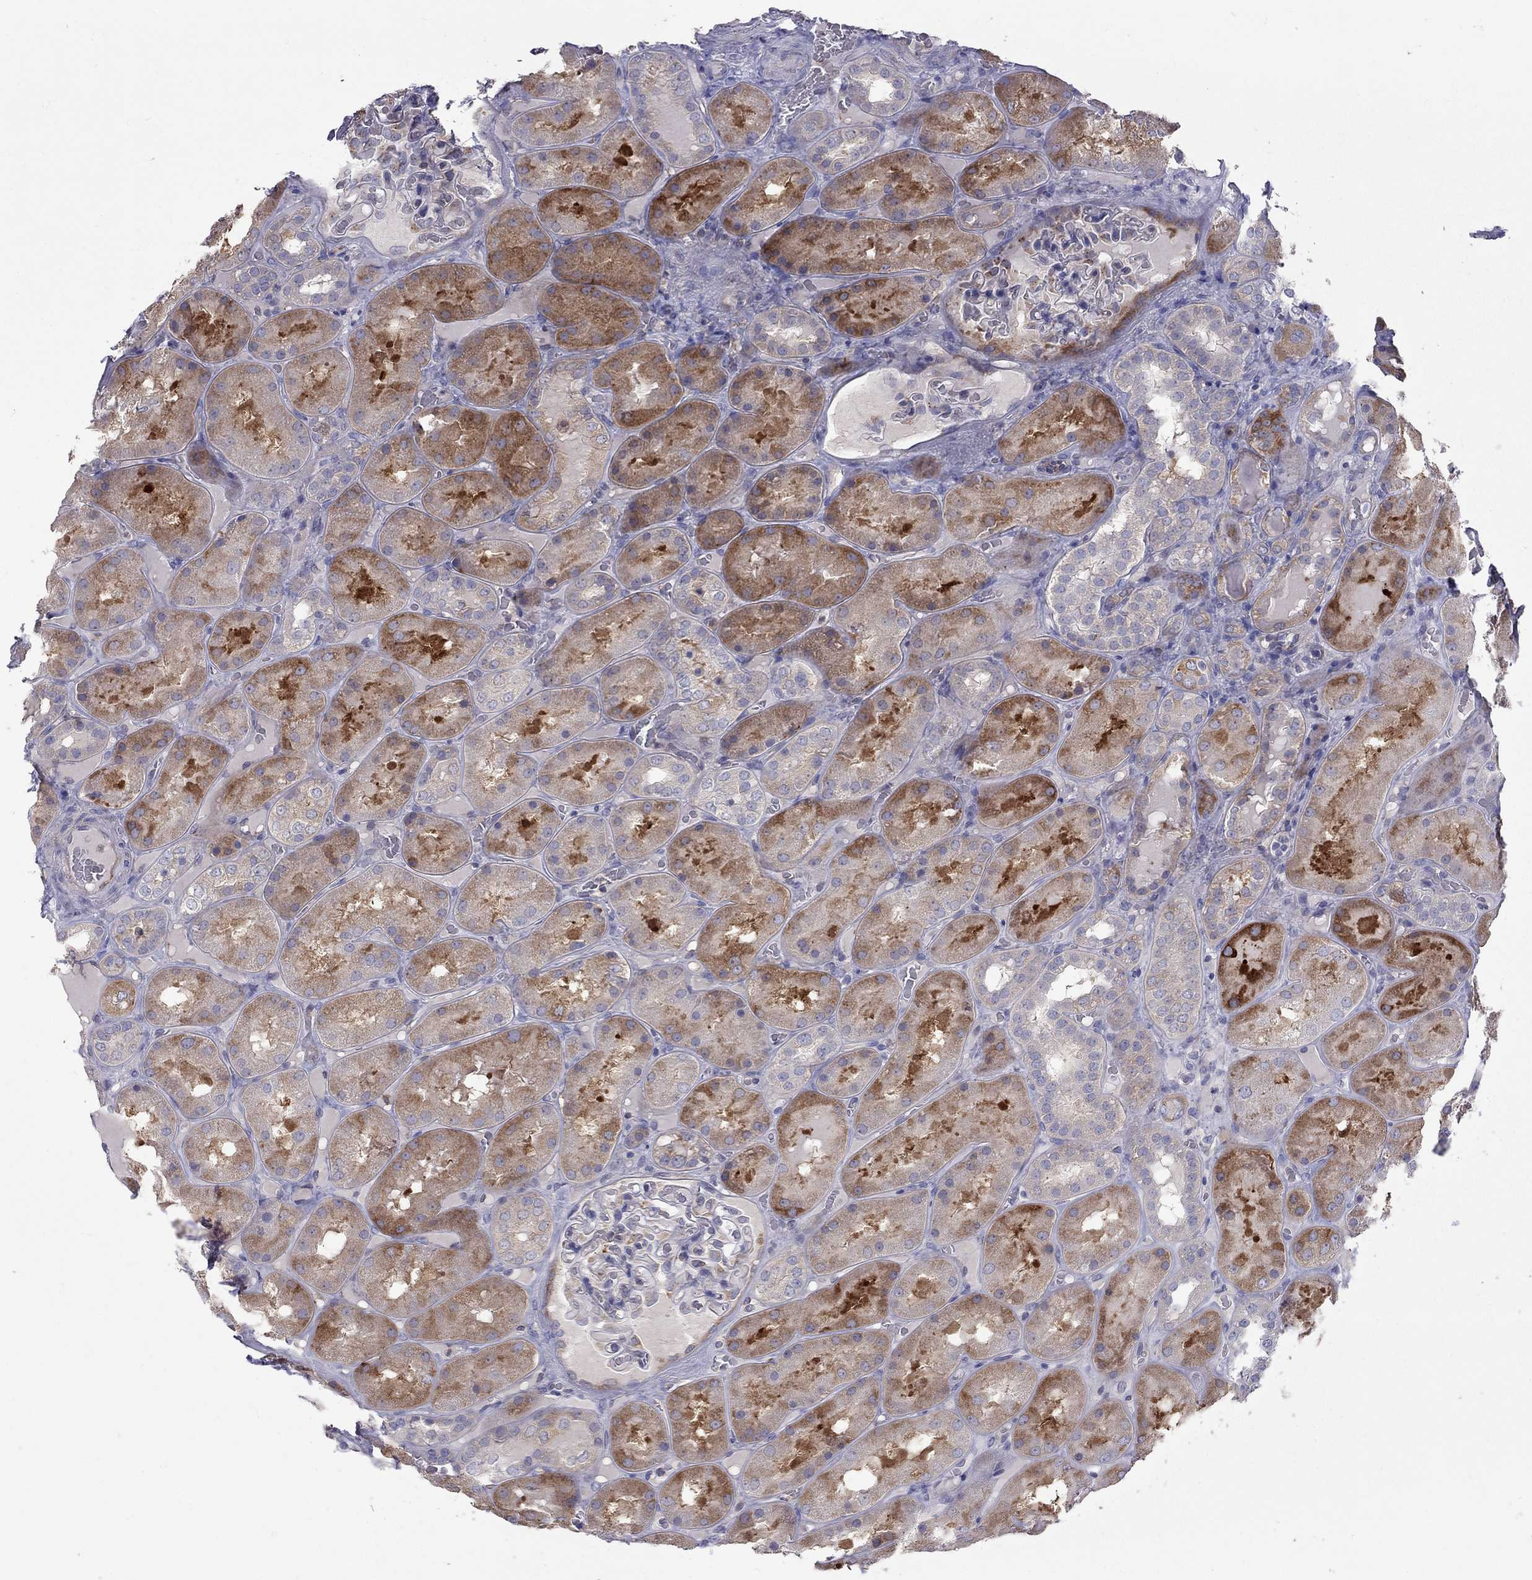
{"staining": {"intensity": "moderate", "quantity": "<25%", "location": "cytoplasmic/membranous"}, "tissue": "kidney", "cell_type": "Cells in glomeruli", "image_type": "normal", "snomed": [{"axis": "morphology", "description": "Normal tissue, NOS"}, {"axis": "topography", "description": "Kidney"}], "caption": "Moderate cytoplasmic/membranous protein staining is seen in approximately <25% of cells in glomeruli in kidney. The staining was performed using DAB (3,3'-diaminobenzidine) to visualize the protein expression in brown, while the nuclei were stained in blue with hematoxylin (Magnification: 20x).", "gene": "EIF4E3", "patient": {"sex": "male", "age": 73}}